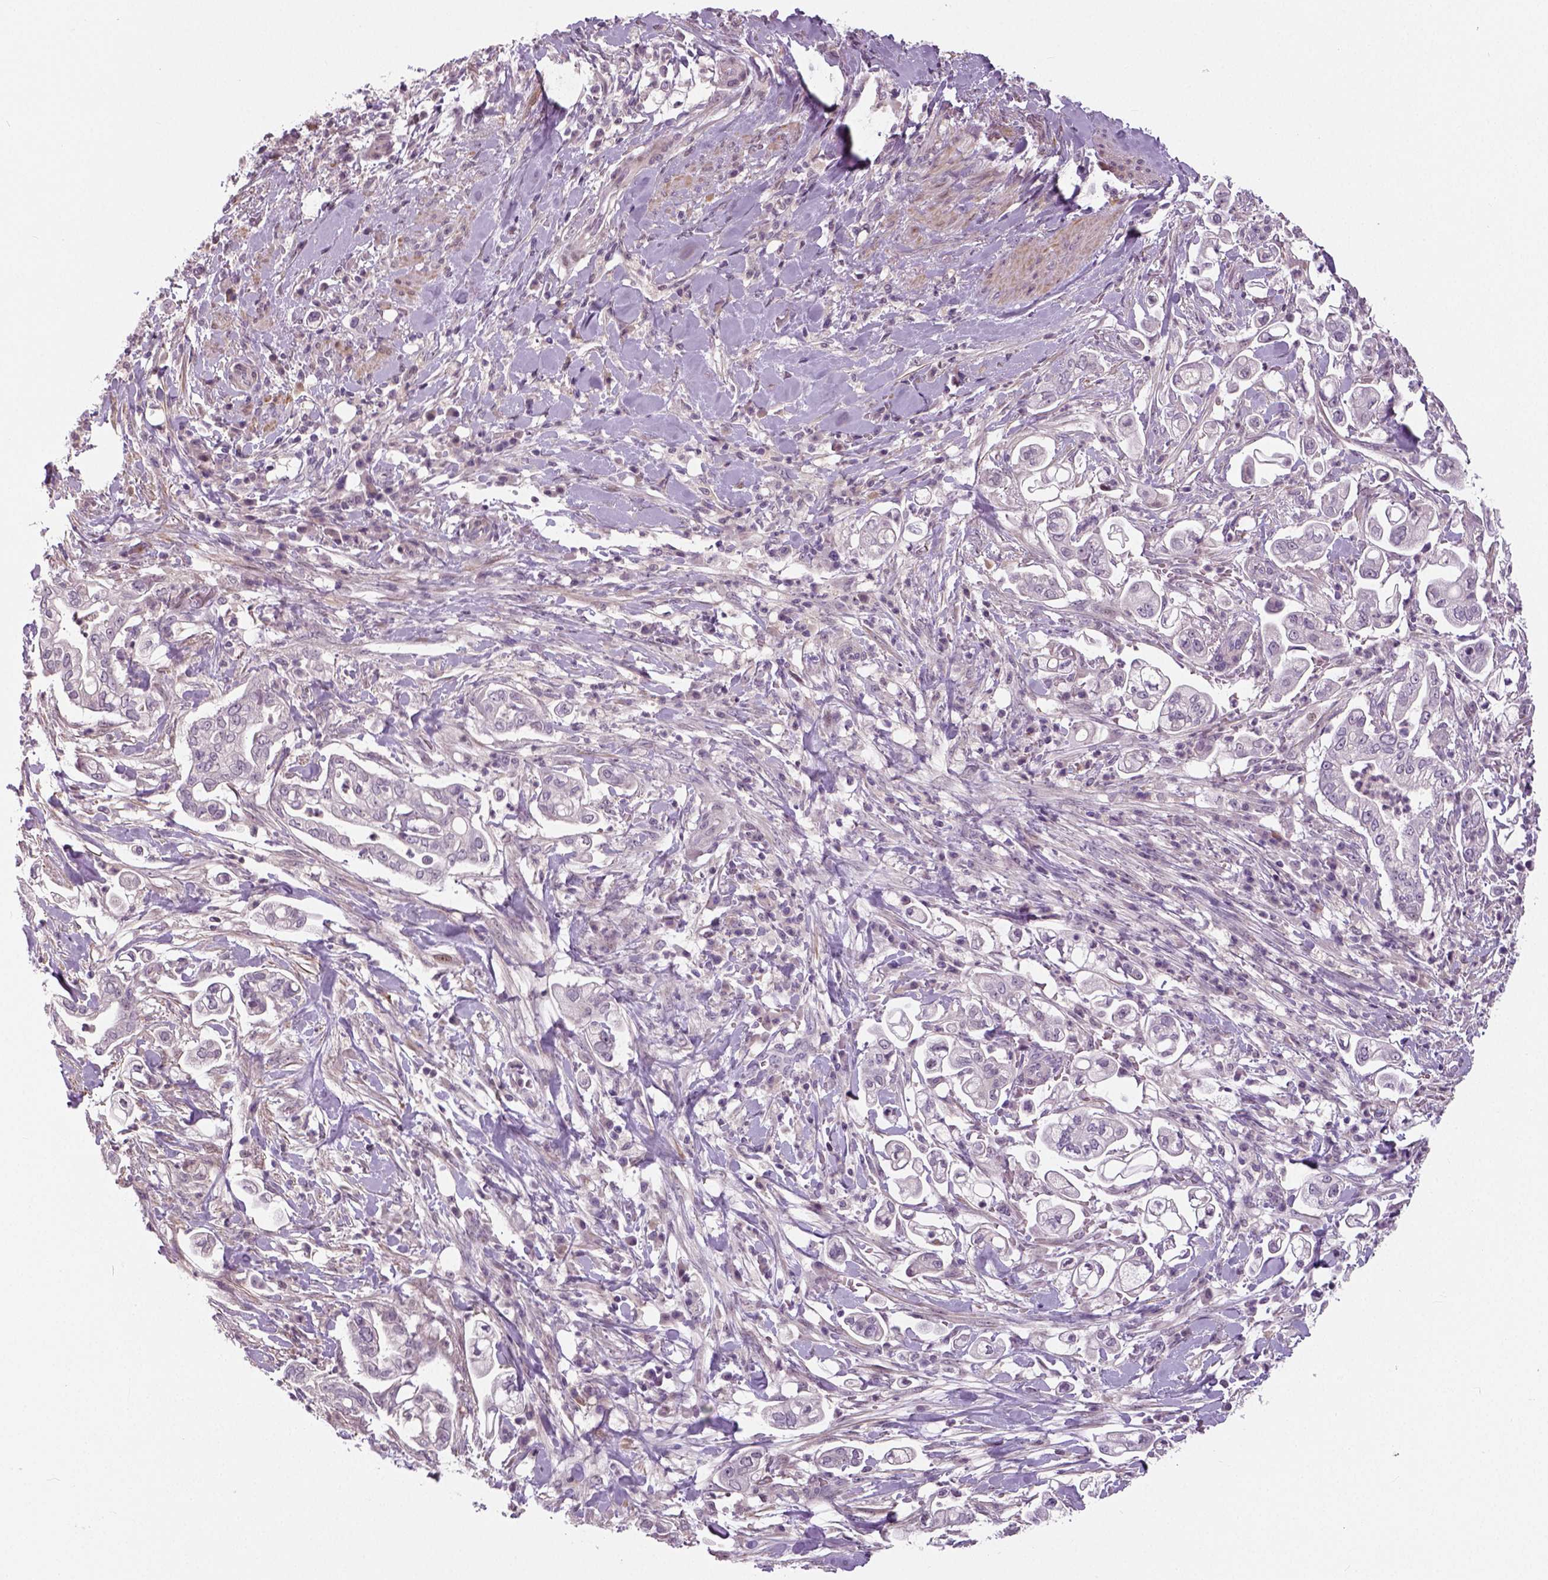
{"staining": {"intensity": "negative", "quantity": "none", "location": "none"}, "tissue": "pancreatic cancer", "cell_type": "Tumor cells", "image_type": "cancer", "snomed": [{"axis": "morphology", "description": "Adenocarcinoma, NOS"}, {"axis": "topography", "description": "Pancreas"}], "caption": "Tumor cells show no significant protein staining in pancreatic cancer. Brightfield microscopy of IHC stained with DAB (3,3'-diaminobenzidine) (brown) and hematoxylin (blue), captured at high magnification.", "gene": "NECAB1", "patient": {"sex": "female", "age": 69}}